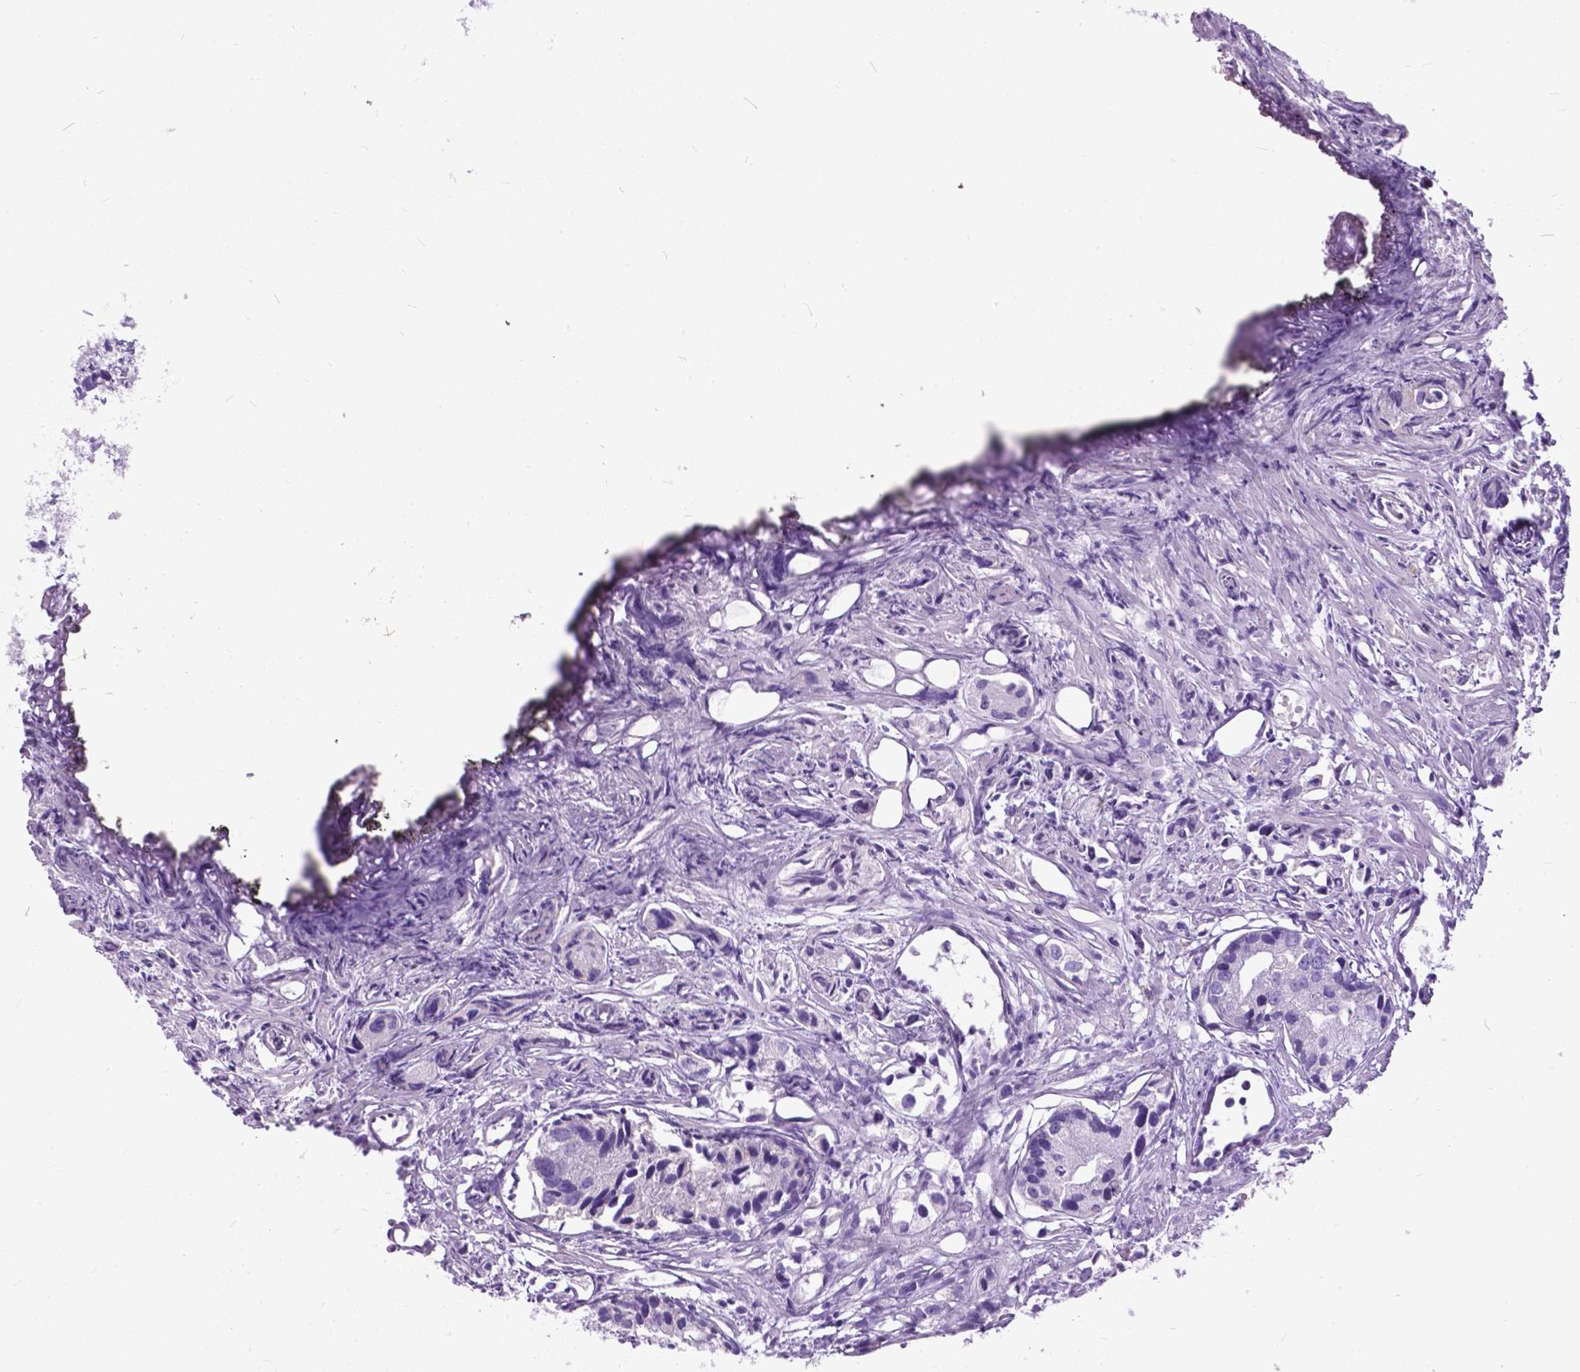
{"staining": {"intensity": "negative", "quantity": "none", "location": "none"}, "tissue": "prostate cancer", "cell_type": "Tumor cells", "image_type": "cancer", "snomed": [{"axis": "morphology", "description": "Adenocarcinoma, High grade"}, {"axis": "topography", "description": "Prostate"}], "caption": "Tumor cells show no significant protein staining in prostate cancer (high-grade adenocarcinoma).", "gene": "BSND", "patient": {"sex": "male", "age": 68}}